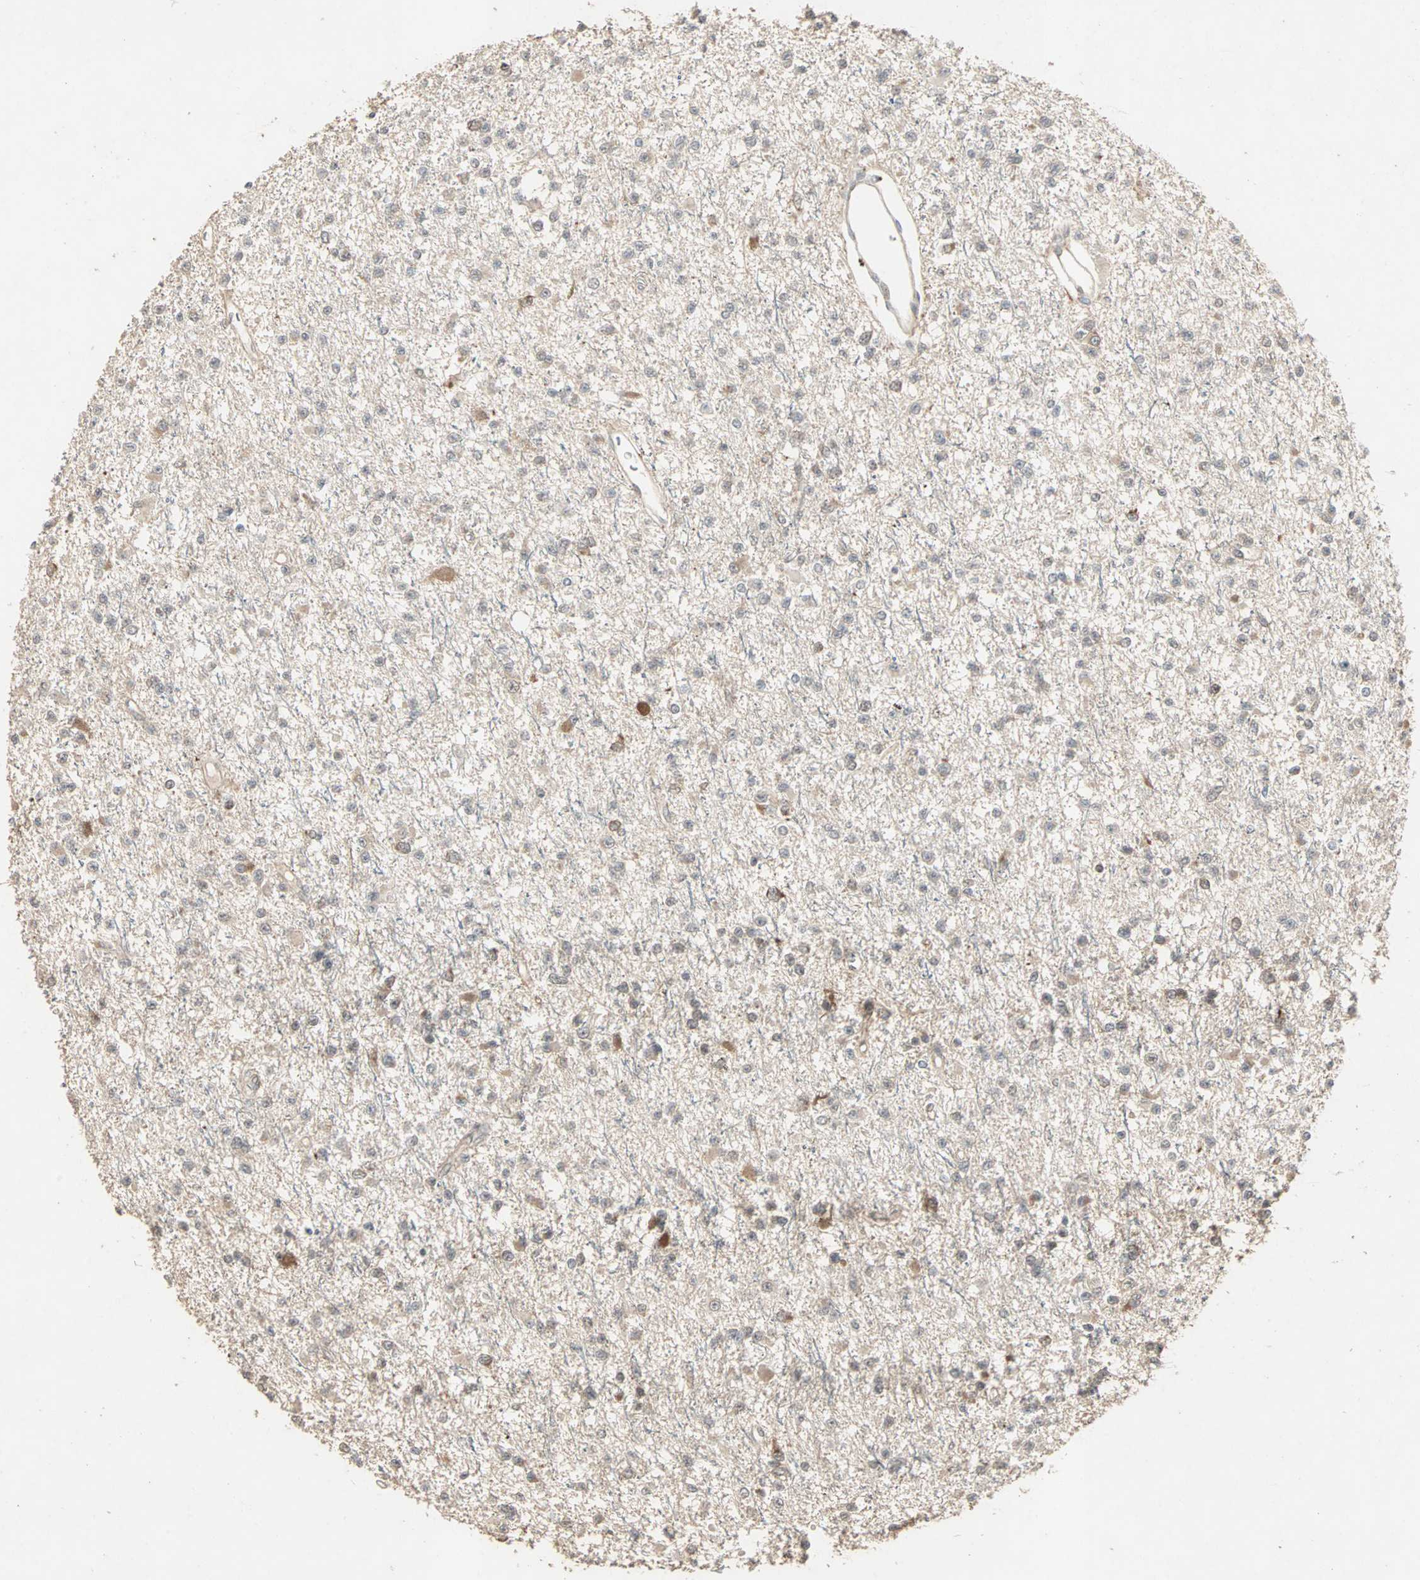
{"staining": {"intensity": "weak", "quantity": "<25%", "location": "cytoplasmic/membranous"}, "tissue": "glioma", "cell_type": "Tumor cells", "image_type": "cancer", "snomed": [{"axis": "morphology", "description": "Glioma, malignant, Low grade"}, {"axis": "topography", "description": "Brain"}], "caption": "Malignant glioma (low-grade) was stained to show a protein in brown. There is no significant staining in tumor cells.", "gene": "TRPV4", "patient": {"sex": "female", "age": 22}}